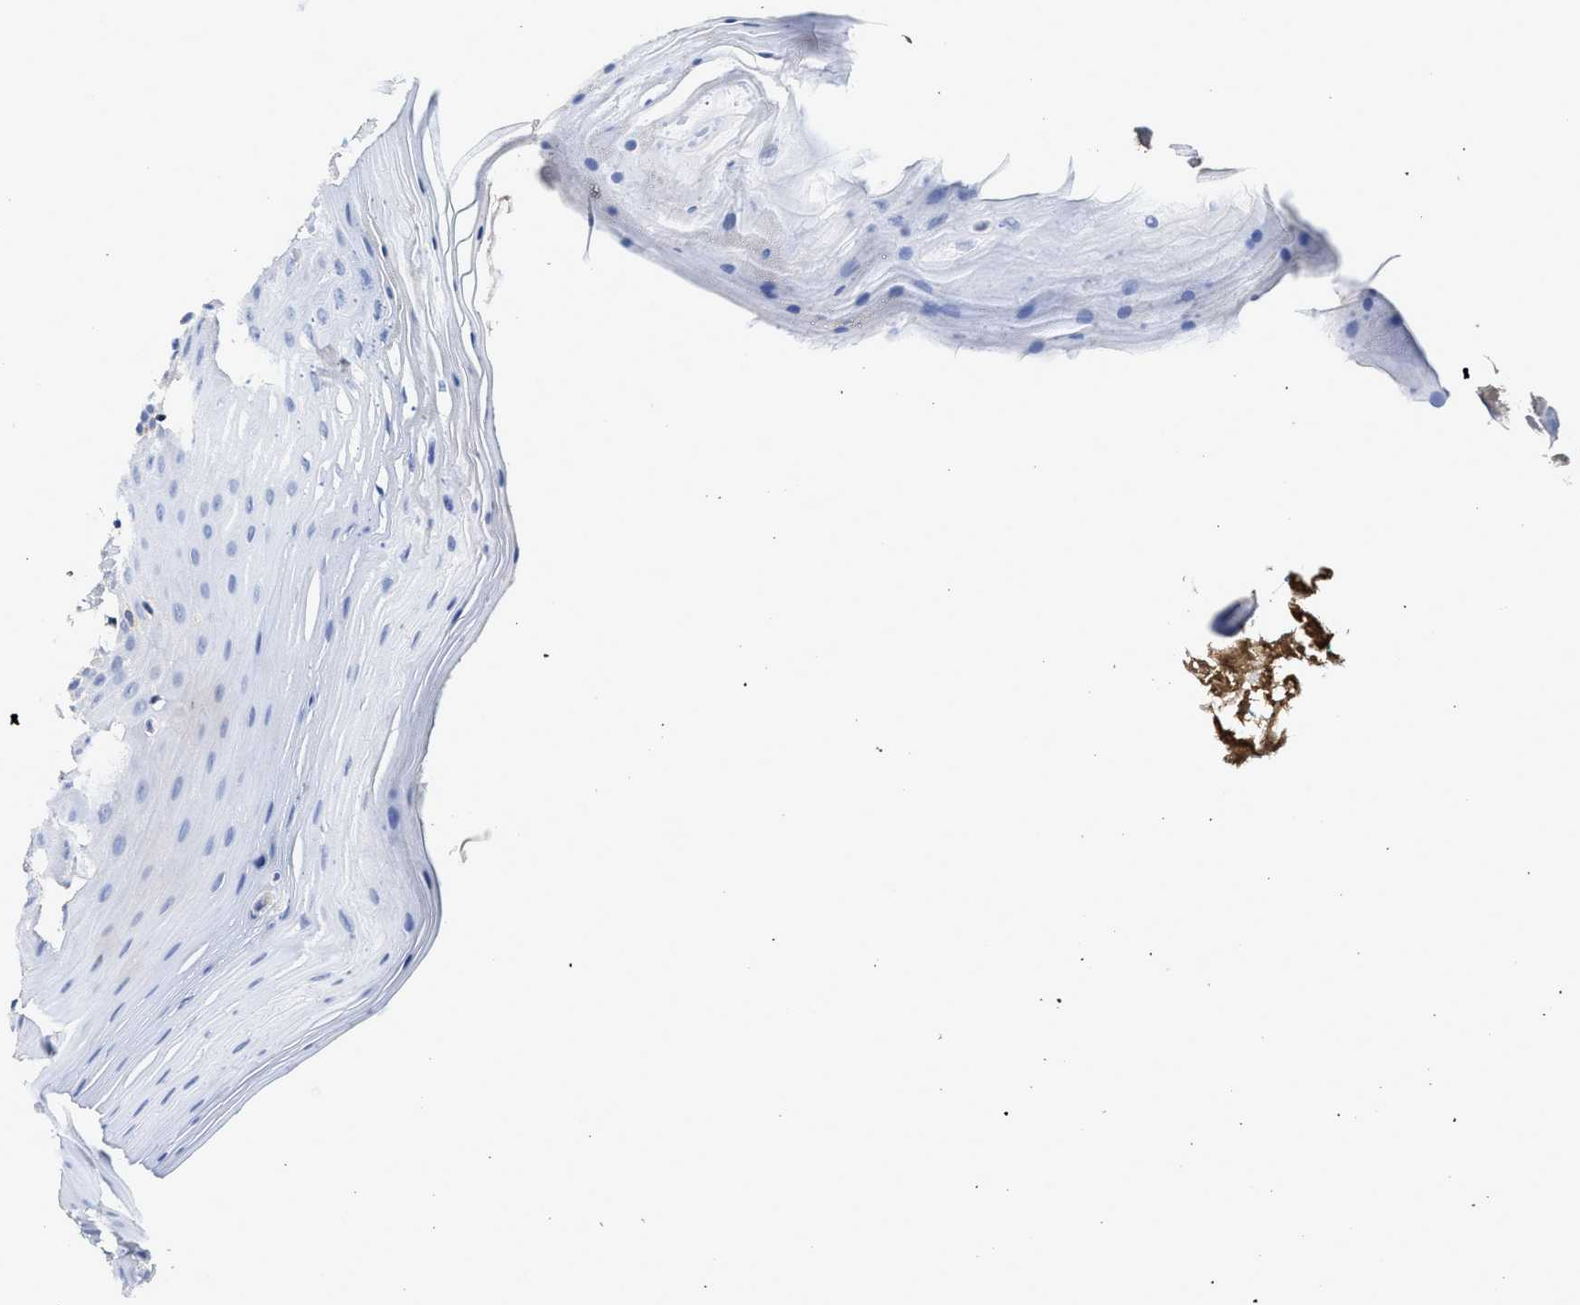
{"staining": {"intensity": "negative", "quantity": "none", "location": "none"}, "tissue": "oral mucosa", "cell_type": "Squamous epithelial cells", "image_type": "normal", "snomed": [{"axis": "morphology", "description": "Normal tissue, NOS"}, {"axis": "topography", "description": "Skeletal muscle"}, {"axis": "topography", "description": "Oral tissue"}], "caption": "The histopathology image exhibits no significant expression in squamous epithelial cells of oral mucosa.", "gene": "C2", "patient": {"sex": "male", "age": 58}}